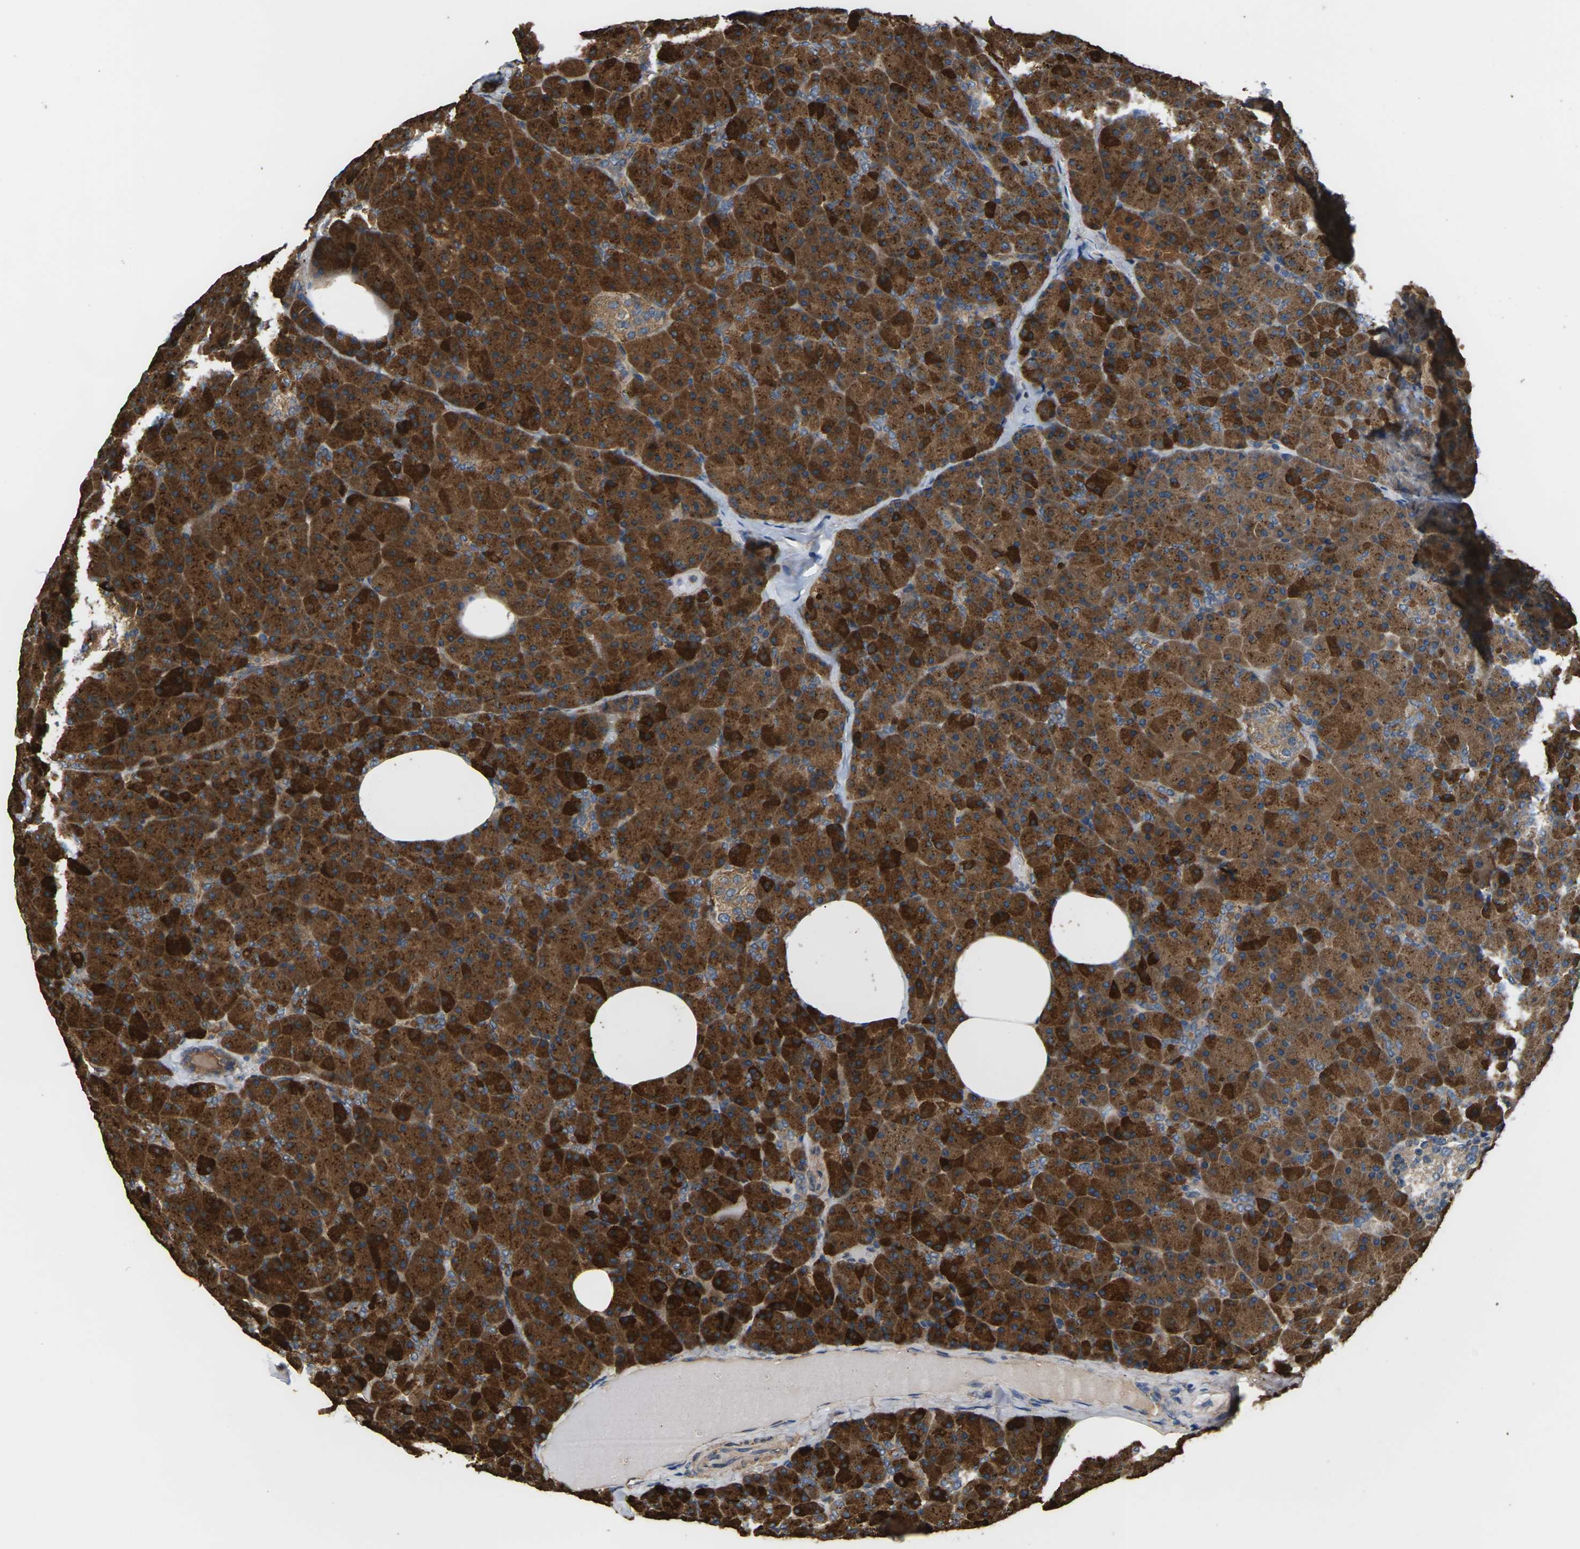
{"staining": {"intensity": "strong", "quantity": ">75%", "location": "cytoplasmic/membranous"}, "tissue": "pancreas", "cell_type": "Exocrine glandular cells", "image_type": "normal", "snomed": [{"axis": "morphology", "description": "Normal tissue, NOS"}, {"axis": "topography", "description": "Pancreas"}], "caption": "This histopathology image reveals unremarkable pancreas stained with IHC to label a protein in brown. The cytoplasmic/membranous of exocrine glandular cells show strong positivity for the protein. Nuclei are counter-stained blue.", "gene": "NRAS", "patient": {"sex": "female", "age": 35}}